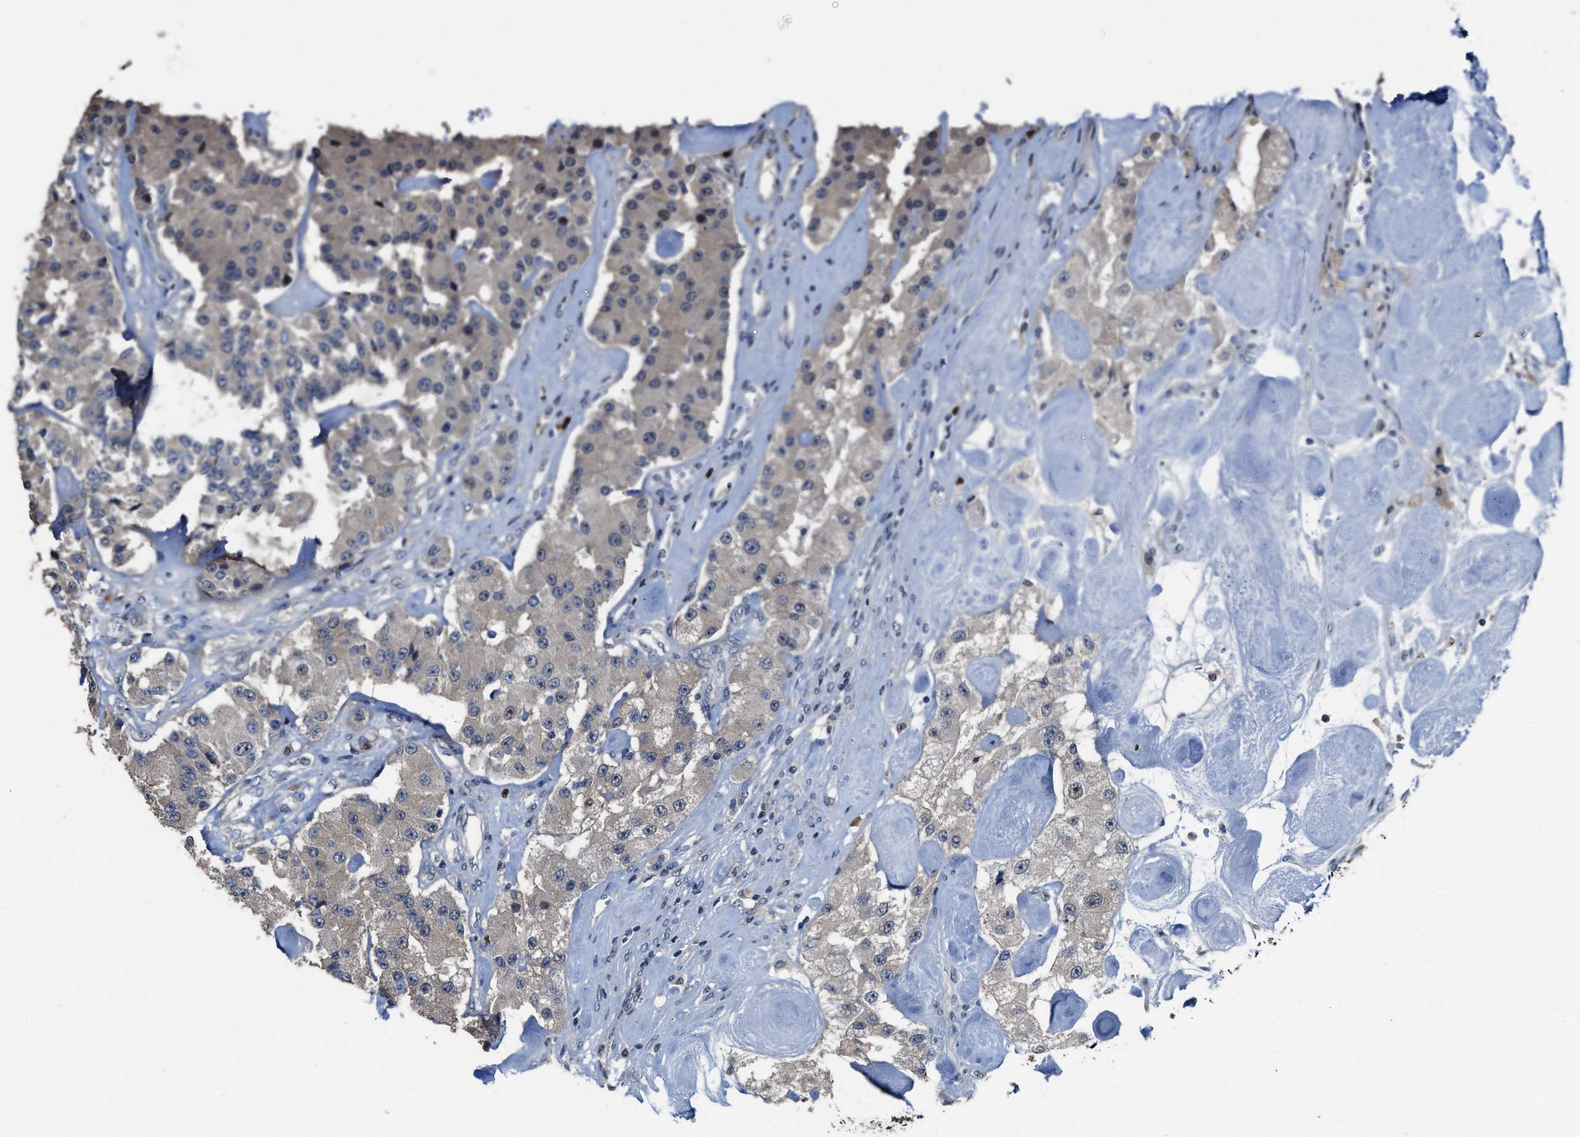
{"staining": {"intensity": "weak", "quantity": ">75%", "location": "cytoplasmic/membranous"}, "tissue": "carcinoid", "cell_type": "Tumor cells", "image_type": "cancer", "snomed": [{"axis": "morphology", "description": "Carcinoid, malignant, NOS"}, {"axis": "topography", "description": "Pancreas"}], "caption": "Carcinoid (malignant) was stained to show a protein in brown. There is low levels of weak cytoplasmic/membranous positivity in about >75% of tumor cells. The staining was performed using DAB (3,3'-diaminobenzidine), with brown indicating positive protein expression. Nuclei are stained blue with hematoxylin.", "gene": "ZNF20", "patient": {"sex": "male", "age": 41}}